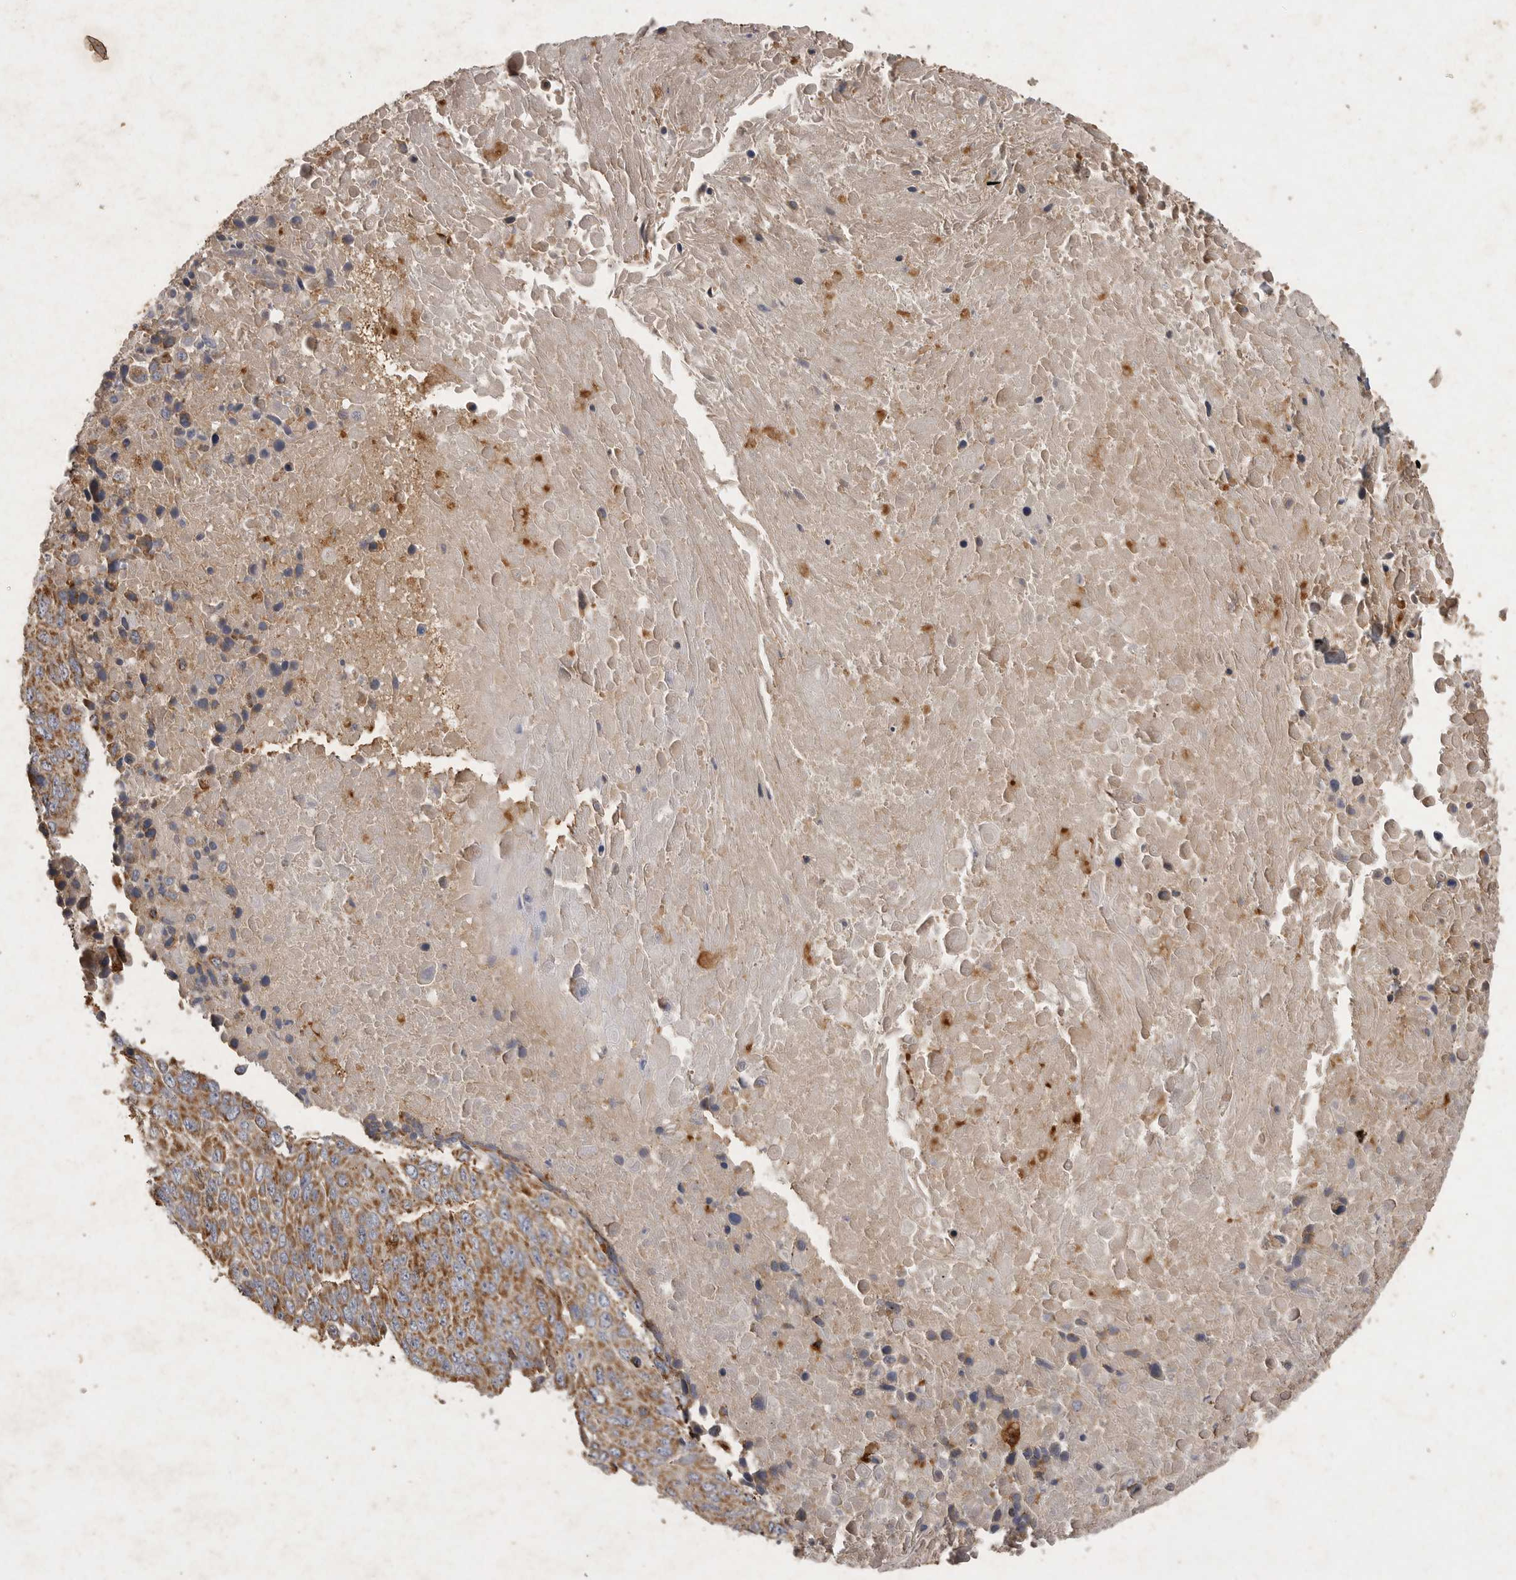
{"staining": {"intensity": "moderate", "quantity": ">75%", "location": "cytoplasmic/membranous"}, "tissue": "lung cancer", "cell_type": "Tumor cells", "image_type": "cancer", "snomed": [{"axis": "morphology", "description": "Squamous cell carcinoma, NOS"}, {"axis": "topography", "description": "Lung"}], "caption": "Lung squamous cell carcinoma tissue shows moderate cytoplasmic/membranous expression in approximately >75% of tumor cells, visualized by immunohistochemistry.", "gene": "MRPL41", "patient": {"sex": "male", "age": 66}}